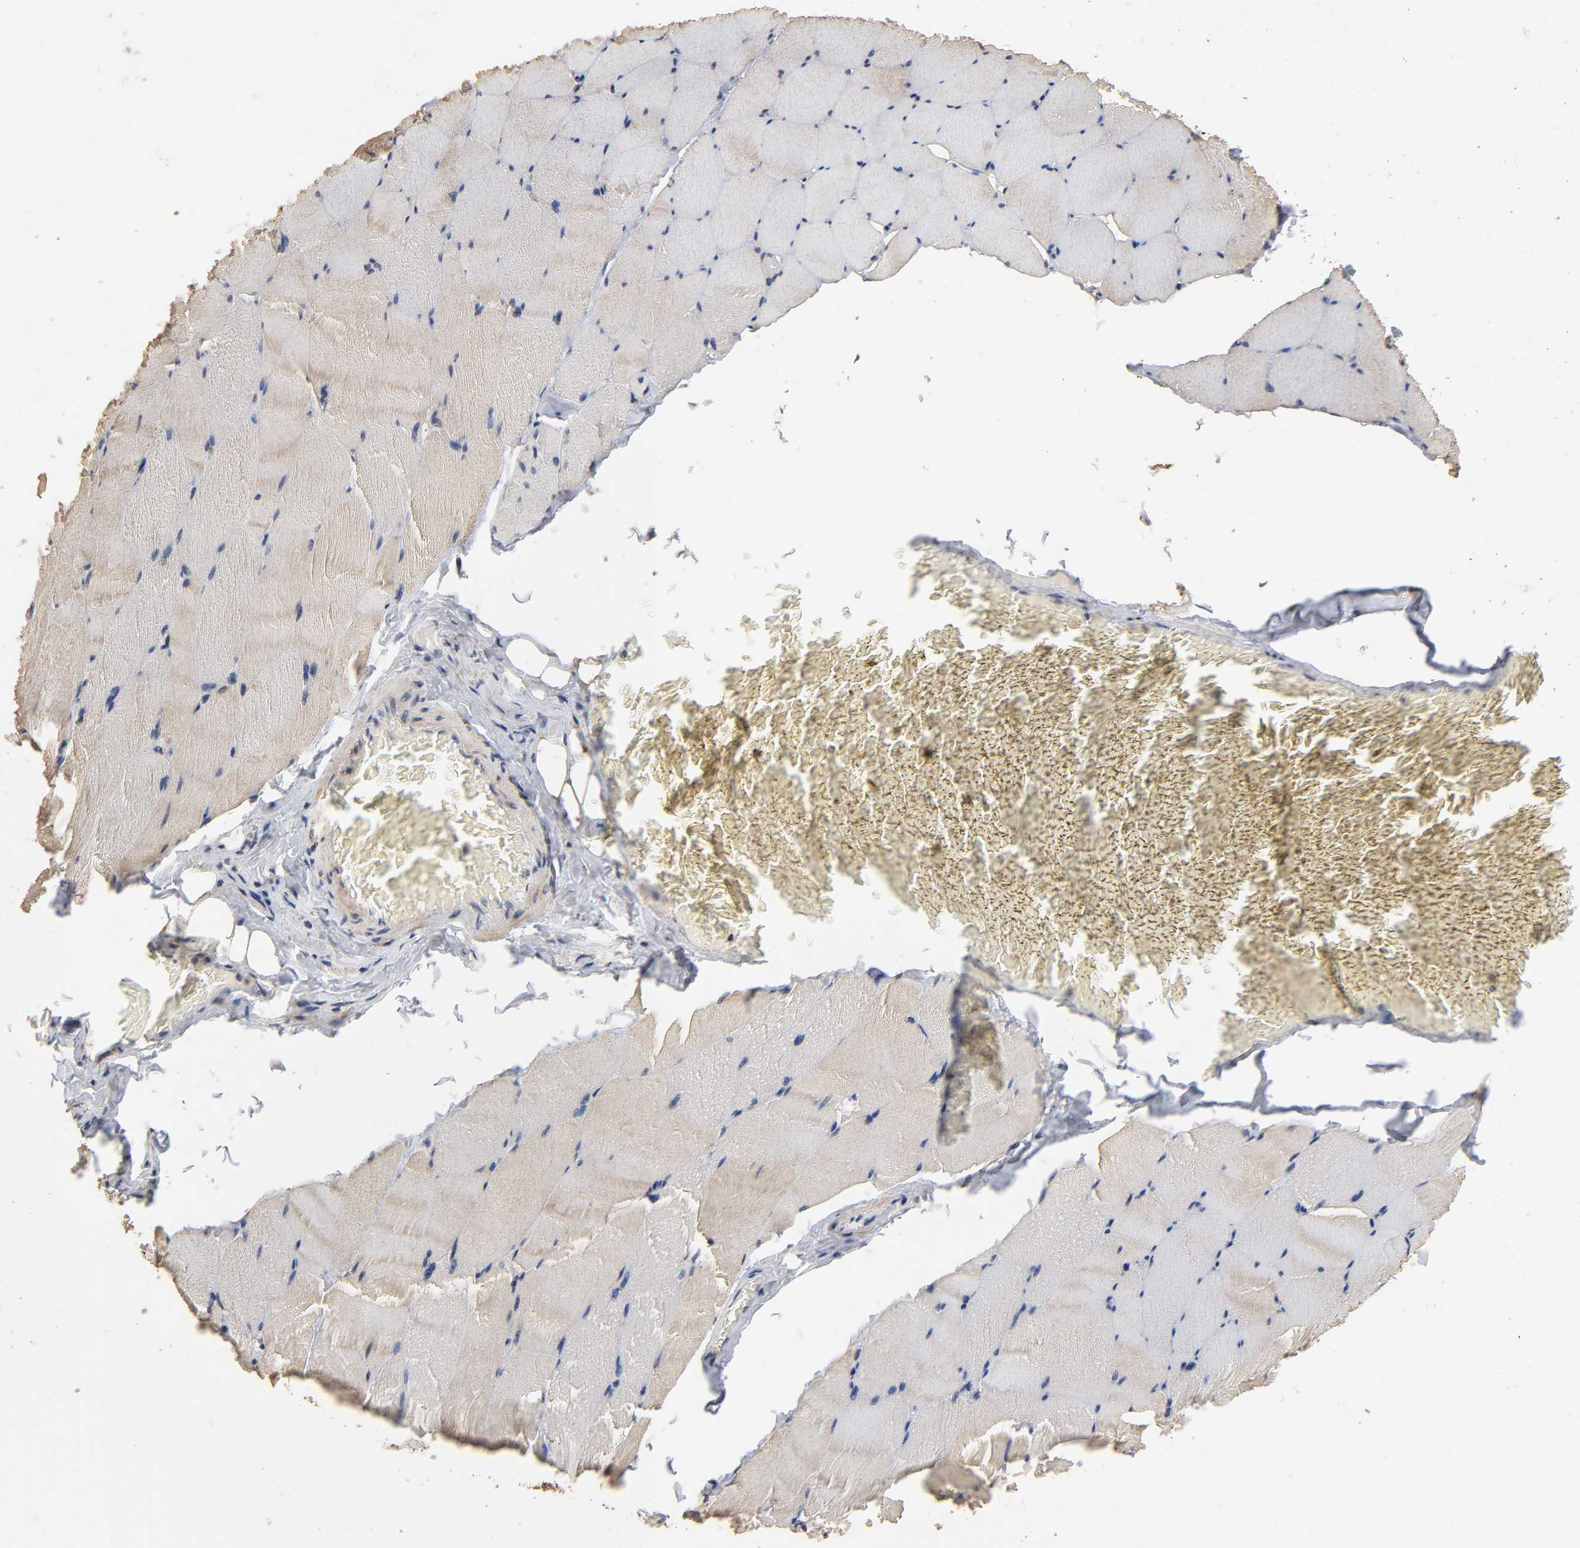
{"staining": {"intensity": "weak", "quantity": "25%-75%", "location": "cytoplasmic/membranous"}, "tissue": "skeletal muscle", "cell_type": "Myocytes", "image_type": "normal", "snomed": [{"axis": "morphology", "description": "Normal tissue, NOS"}, {"axis": "topography", "description": "Skeletal muscle"}], "caption": "Myocytes show weak cytoplasmic/membranous expression in approximately 25%-75% of cells in benign skeletal muscle. (Brightfield microscopy of DAB IHC at high magnification).", "gene": "ARHGEF7", "patient": {"sex": "male", "age": 62}}